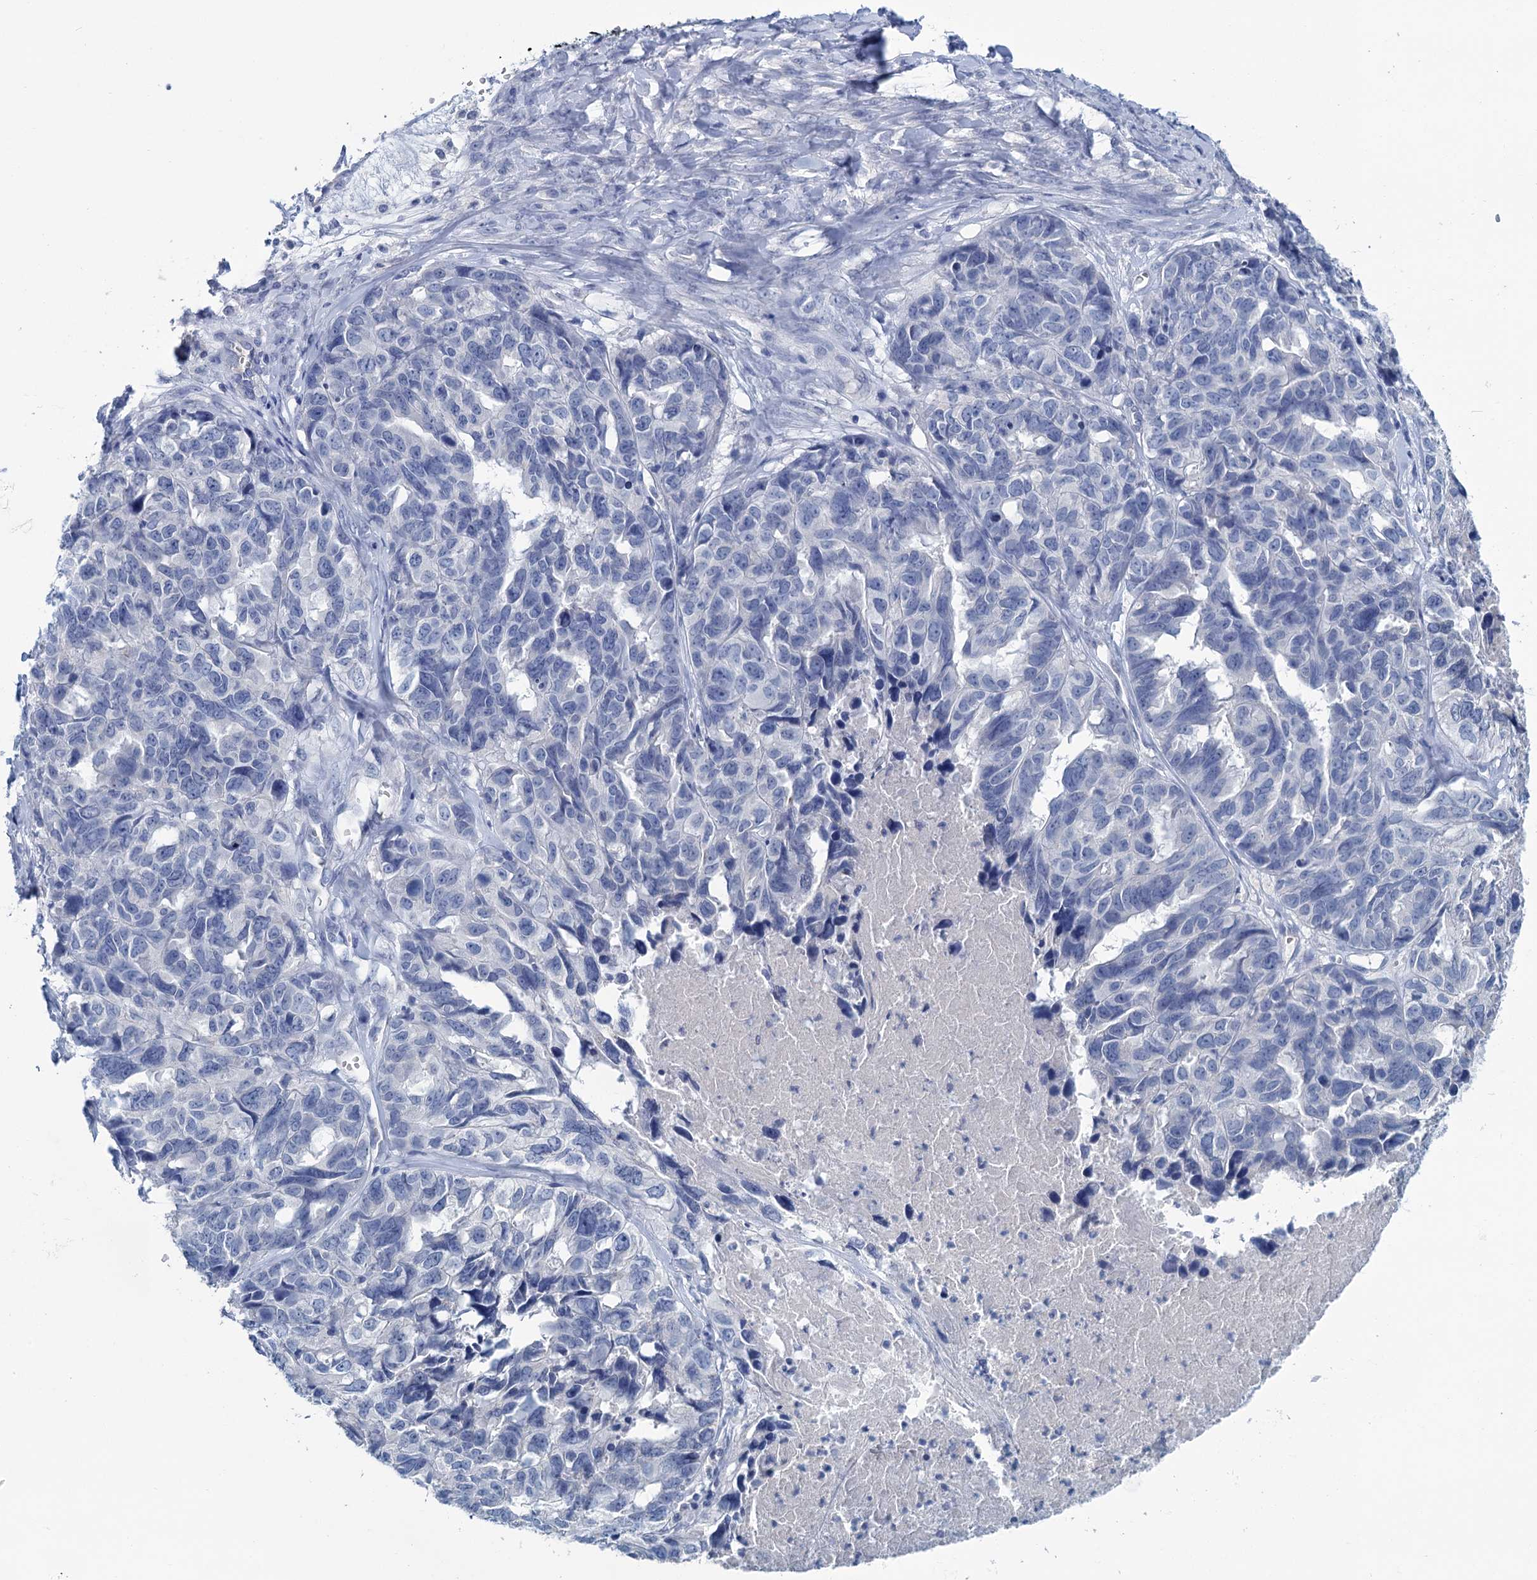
{"staining": {"intensity": "negative", "quantity": "none", "location": "none"}, "tissue": "ovarian cancer", "cell_type": "Tumor cells", "image_type": "cancer", "snomed": [{"axis": "morphology", "description": "Cystadenocarcinoma, serous, NOS"}, {"axis": "topography", "description": "Ovary"}], "caption": "Immunohistochemistry (IHC) of human ovarian cancer (serous cystadenocarcinoma) reveals no staining in tumor cells.", "gene": "MYOZ3", "patient": {"sex": "female", "age": 79}}